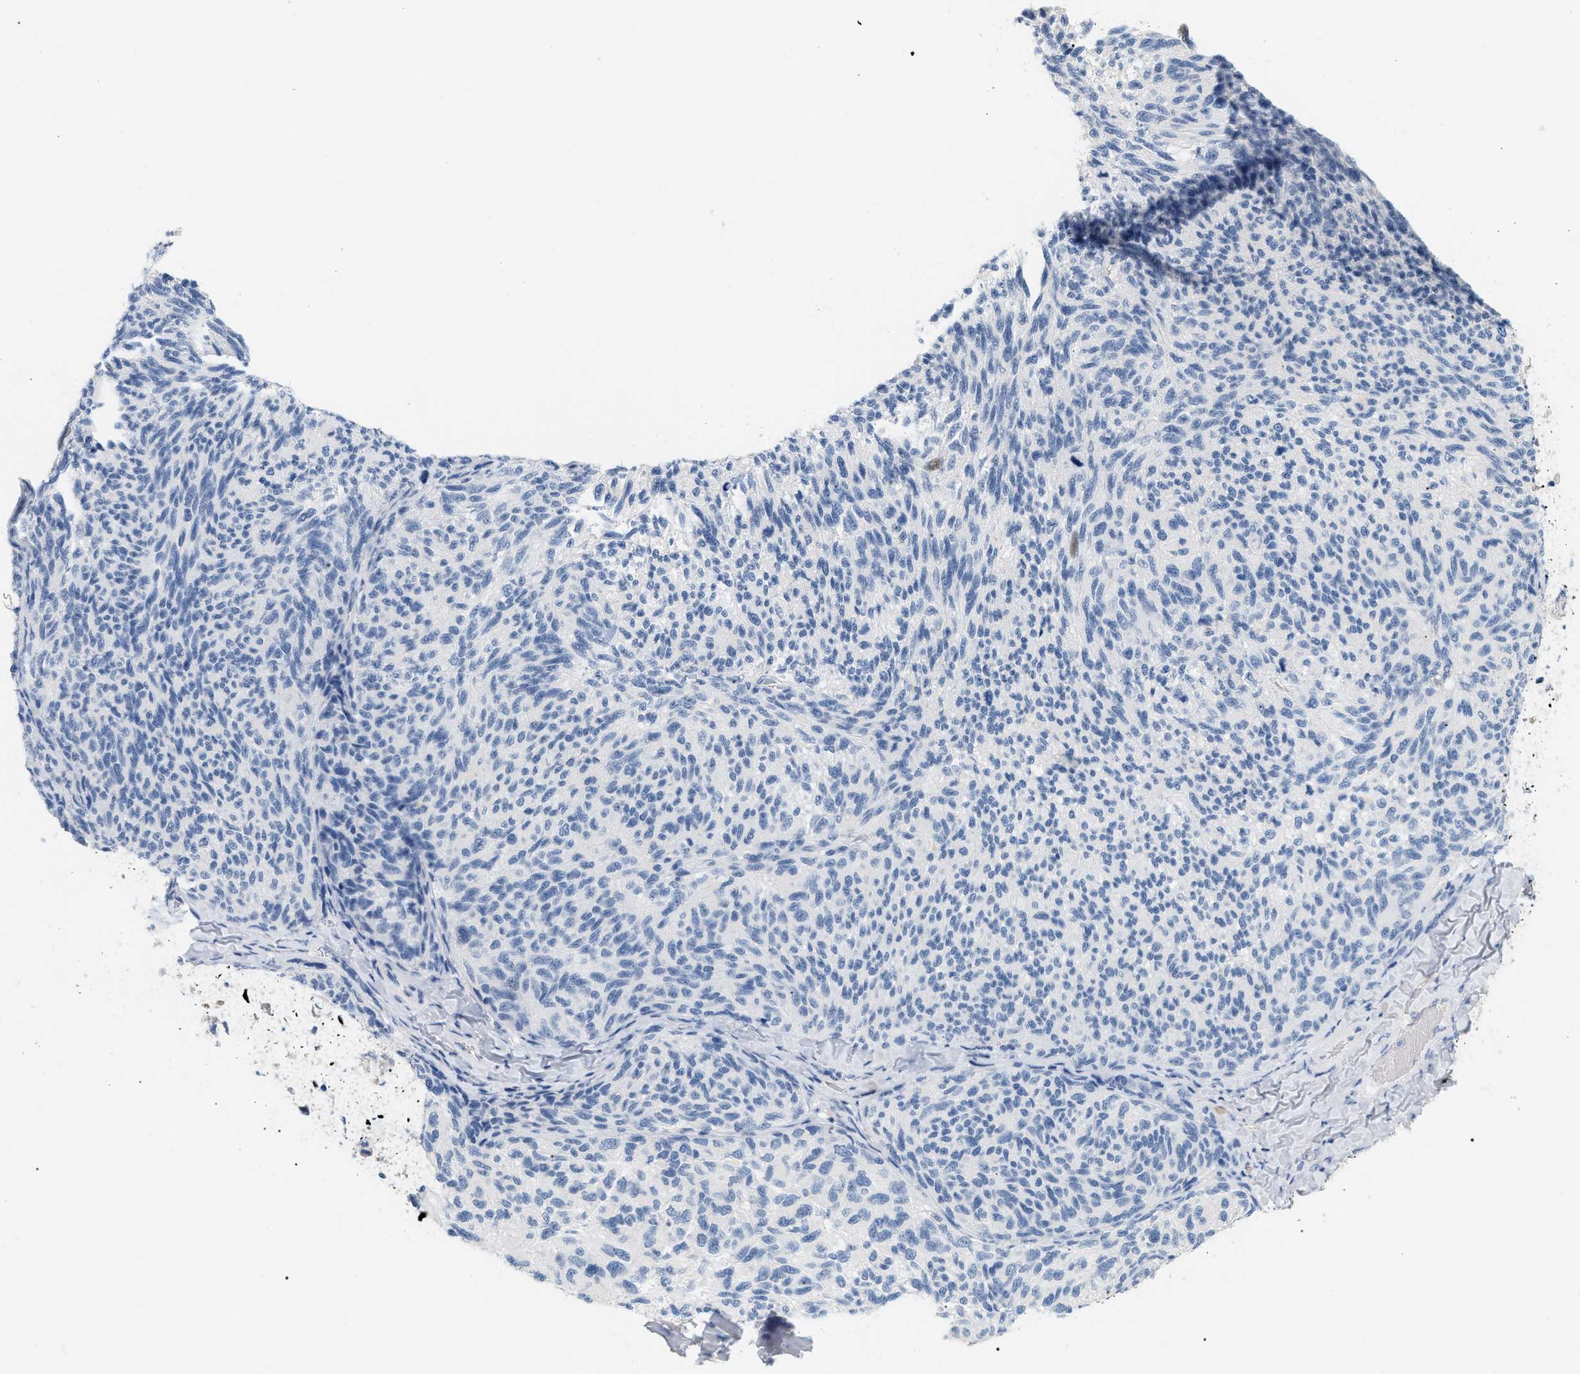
{"staining": {"intensity": "negative", "quantity": "none", "location": "none"}, "tissue": "melanoma", "cell_type": "Tumor cells", "image_type": "cancer", "snomed": [{"axis": "morphology", "description": "Malignant melanoma, NOS"}, {"axis": "topography", "description": "Skin"}], "caption": "There is no significant positivity in tumor cells of malignant melanoma.", "gene": "CFH", "patient": {"sex": "female", "age": 73}}